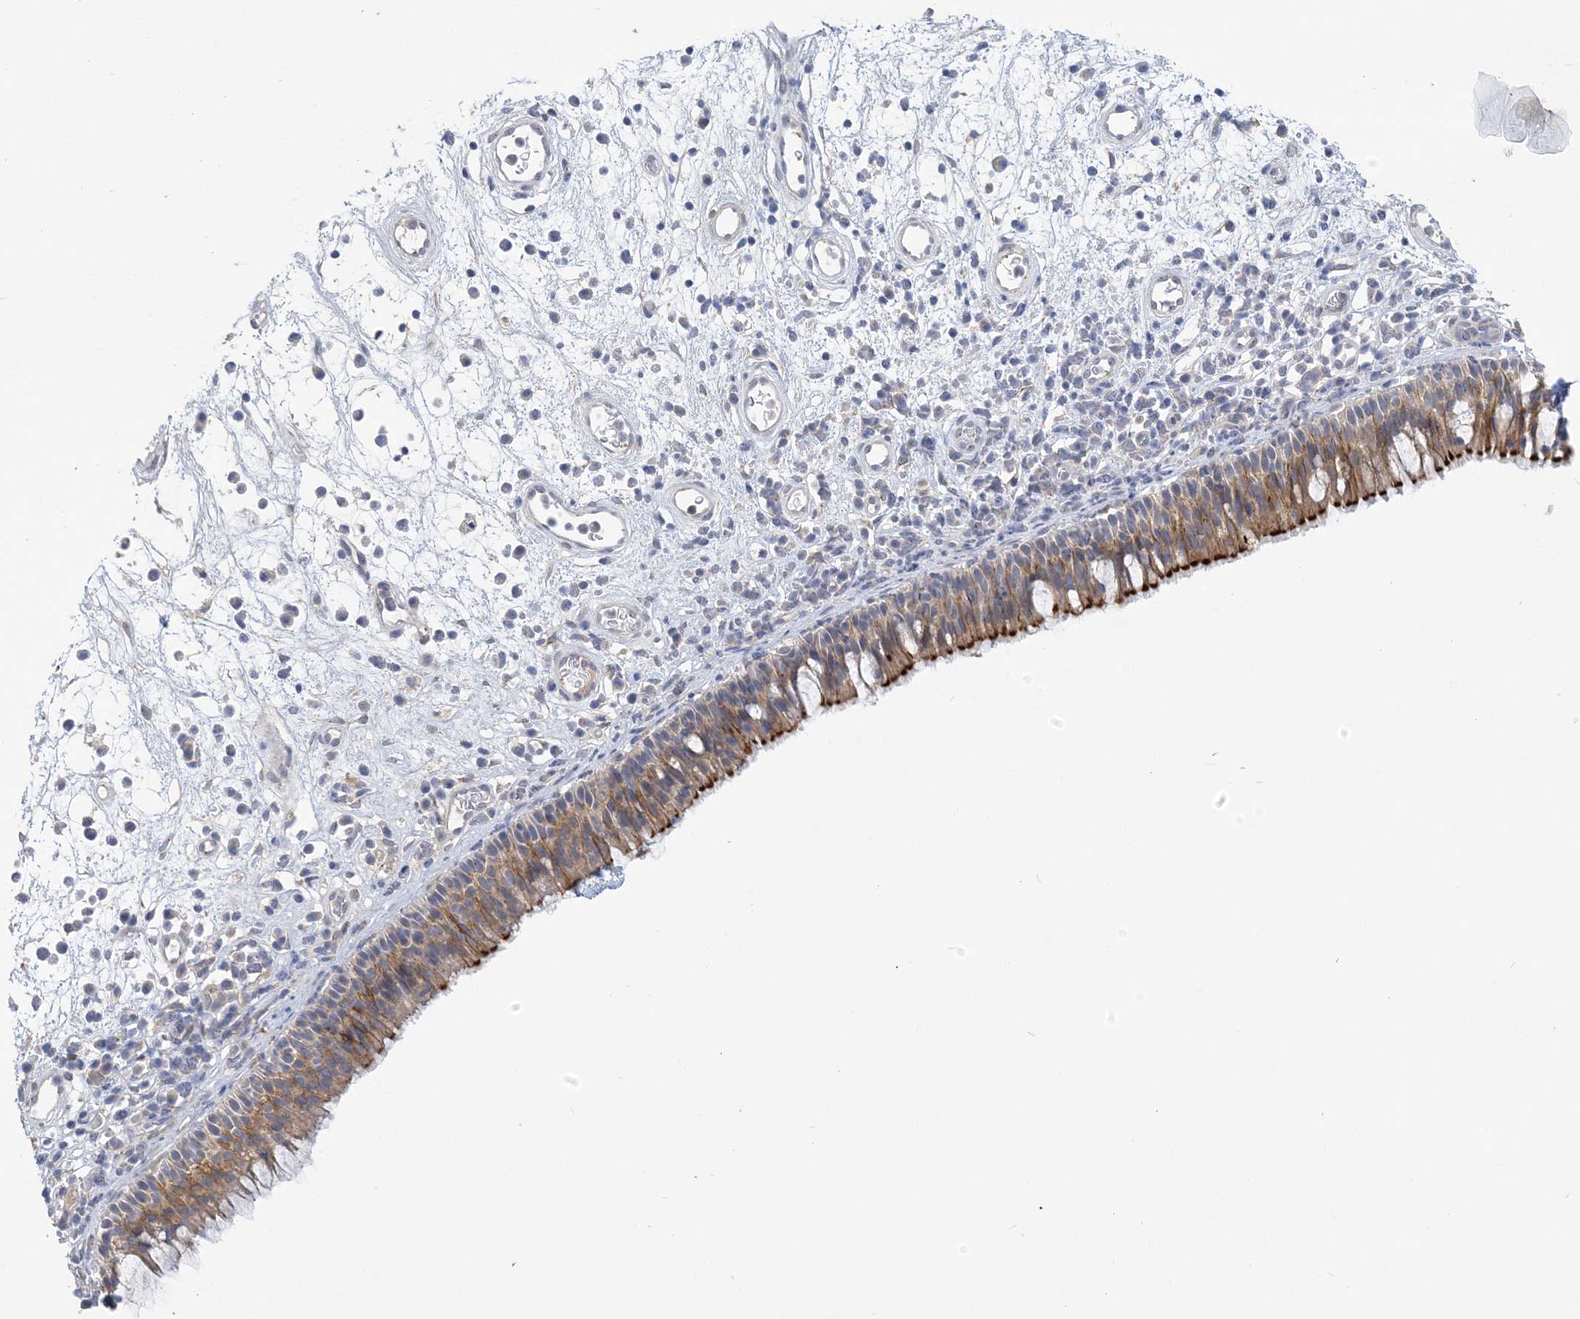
{"staining": {"intensity": "strong", "quantity": ">75%", "location": "cytoplasmic/membranous"}, "tissue": "nasopharynx", "cell_type": "Respiratory epithelial cells", "image_type": "normal", "snomed": [{"axis": "morphology", "description": "Normal tissue, NOS"}, {"axis": "morphology", "description": "Inflammation, NOS"}, {"axis": "morphology", "description": "Malignant melanoma, Metastatic site"}, {"axis": "topography", "description": "Nasopharynx"}], "caption": "This micrograph reveals immunohistochemistry (IHC) staining of benign human nasopharynx, with high strong cytoplasmic/membranous positivity in approximately >75% of respiratory epithelial cells.", "gene": "ANKRD35", "patient": {"sex": "male", "age": 70}}